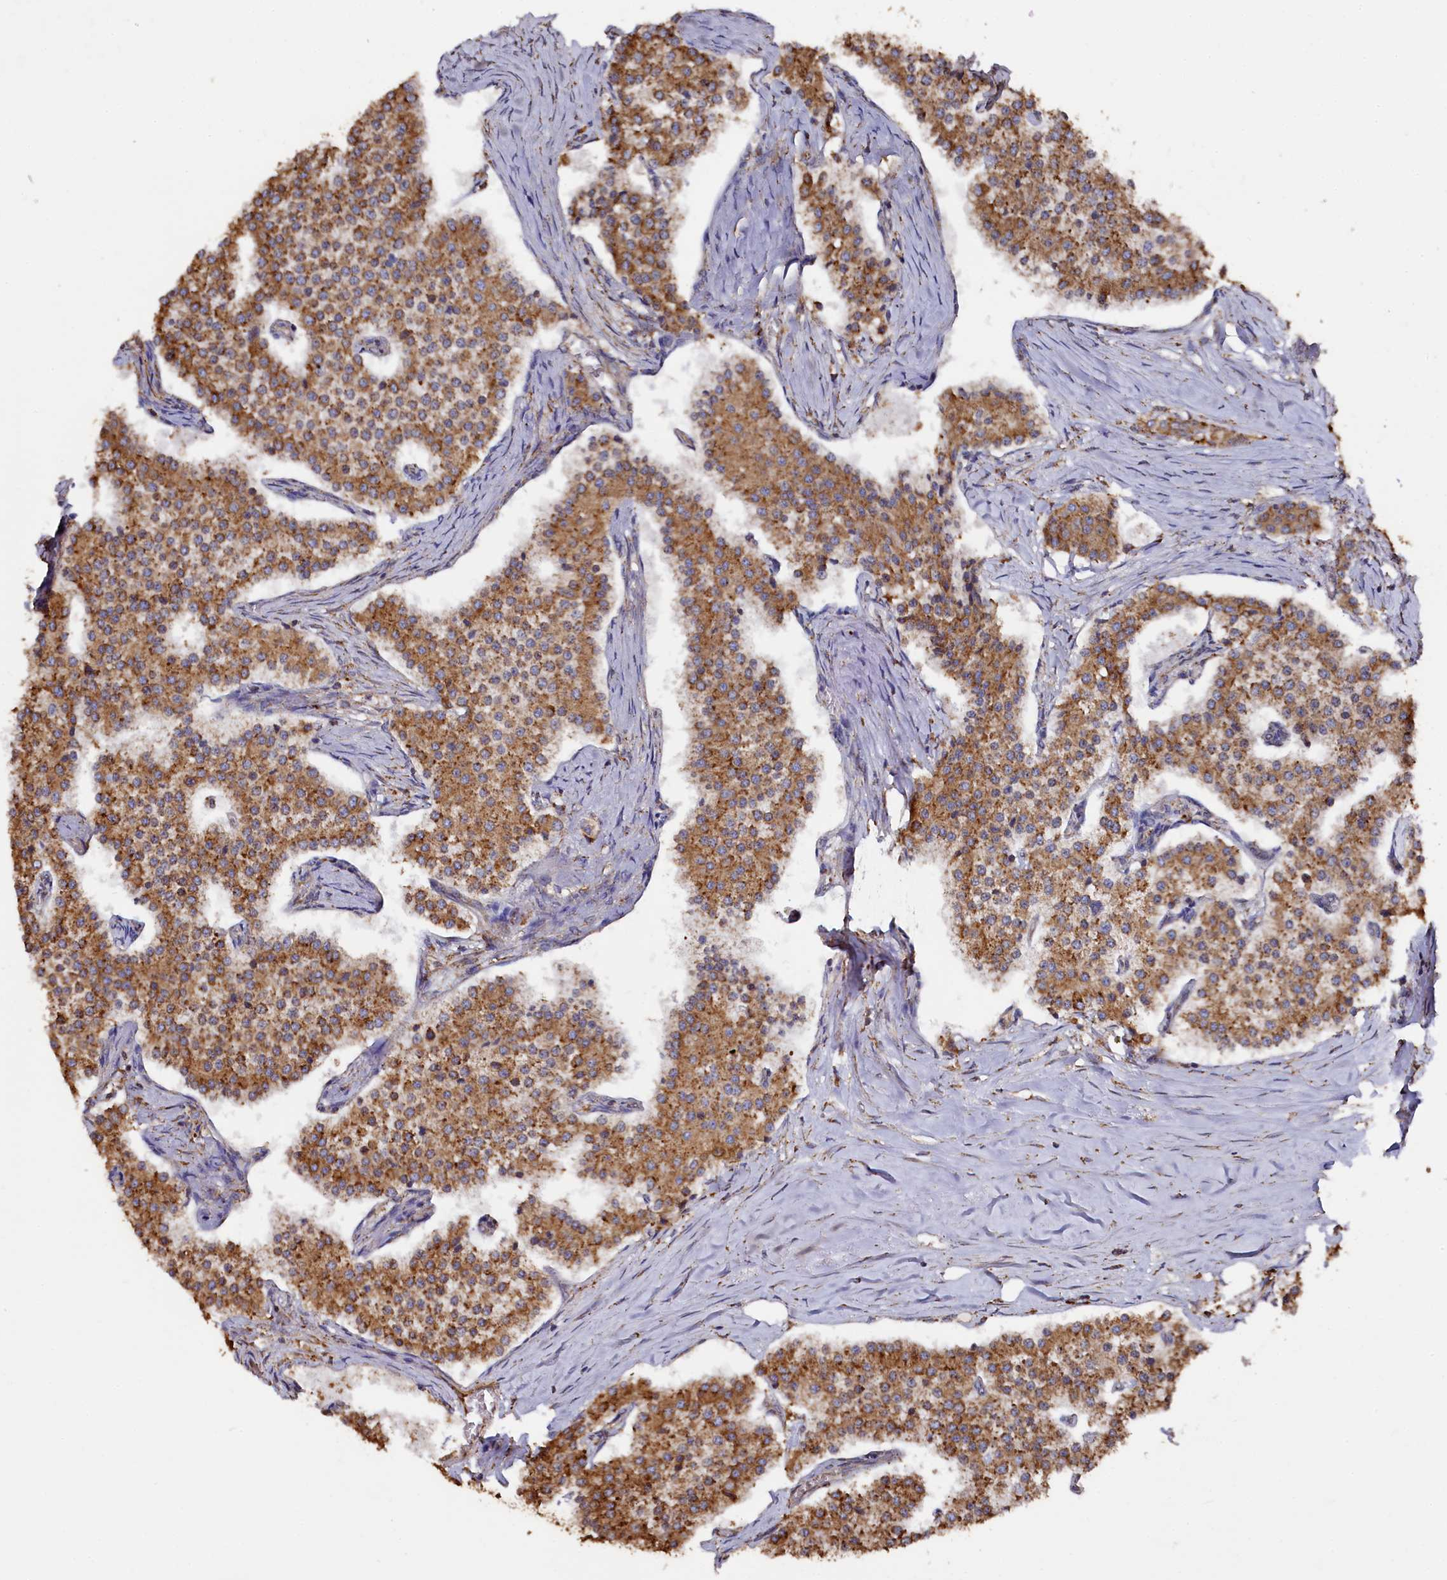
{"staining": {"intensity": "moderate", "quantity": ">75%", "location": "cytoplasmic/membranous"}, "tissue": "carcinoid", "cell_type": "Tumor cells", "image_type": "cancer", "snomed": [{"axis": "morphology", "description": "Carcinoid, malignant, NOS"}, {"axis": "topography", "description": "Colon"}], "caption": "Immunohistochemistry (DAB) staining of malignant carcinoid reveals moderate cytoplasmic/membranous protein expression in about >75% of tumor cells.", "gene": "NEURL1B", "patient": {"sex": "female", "age": 52}}